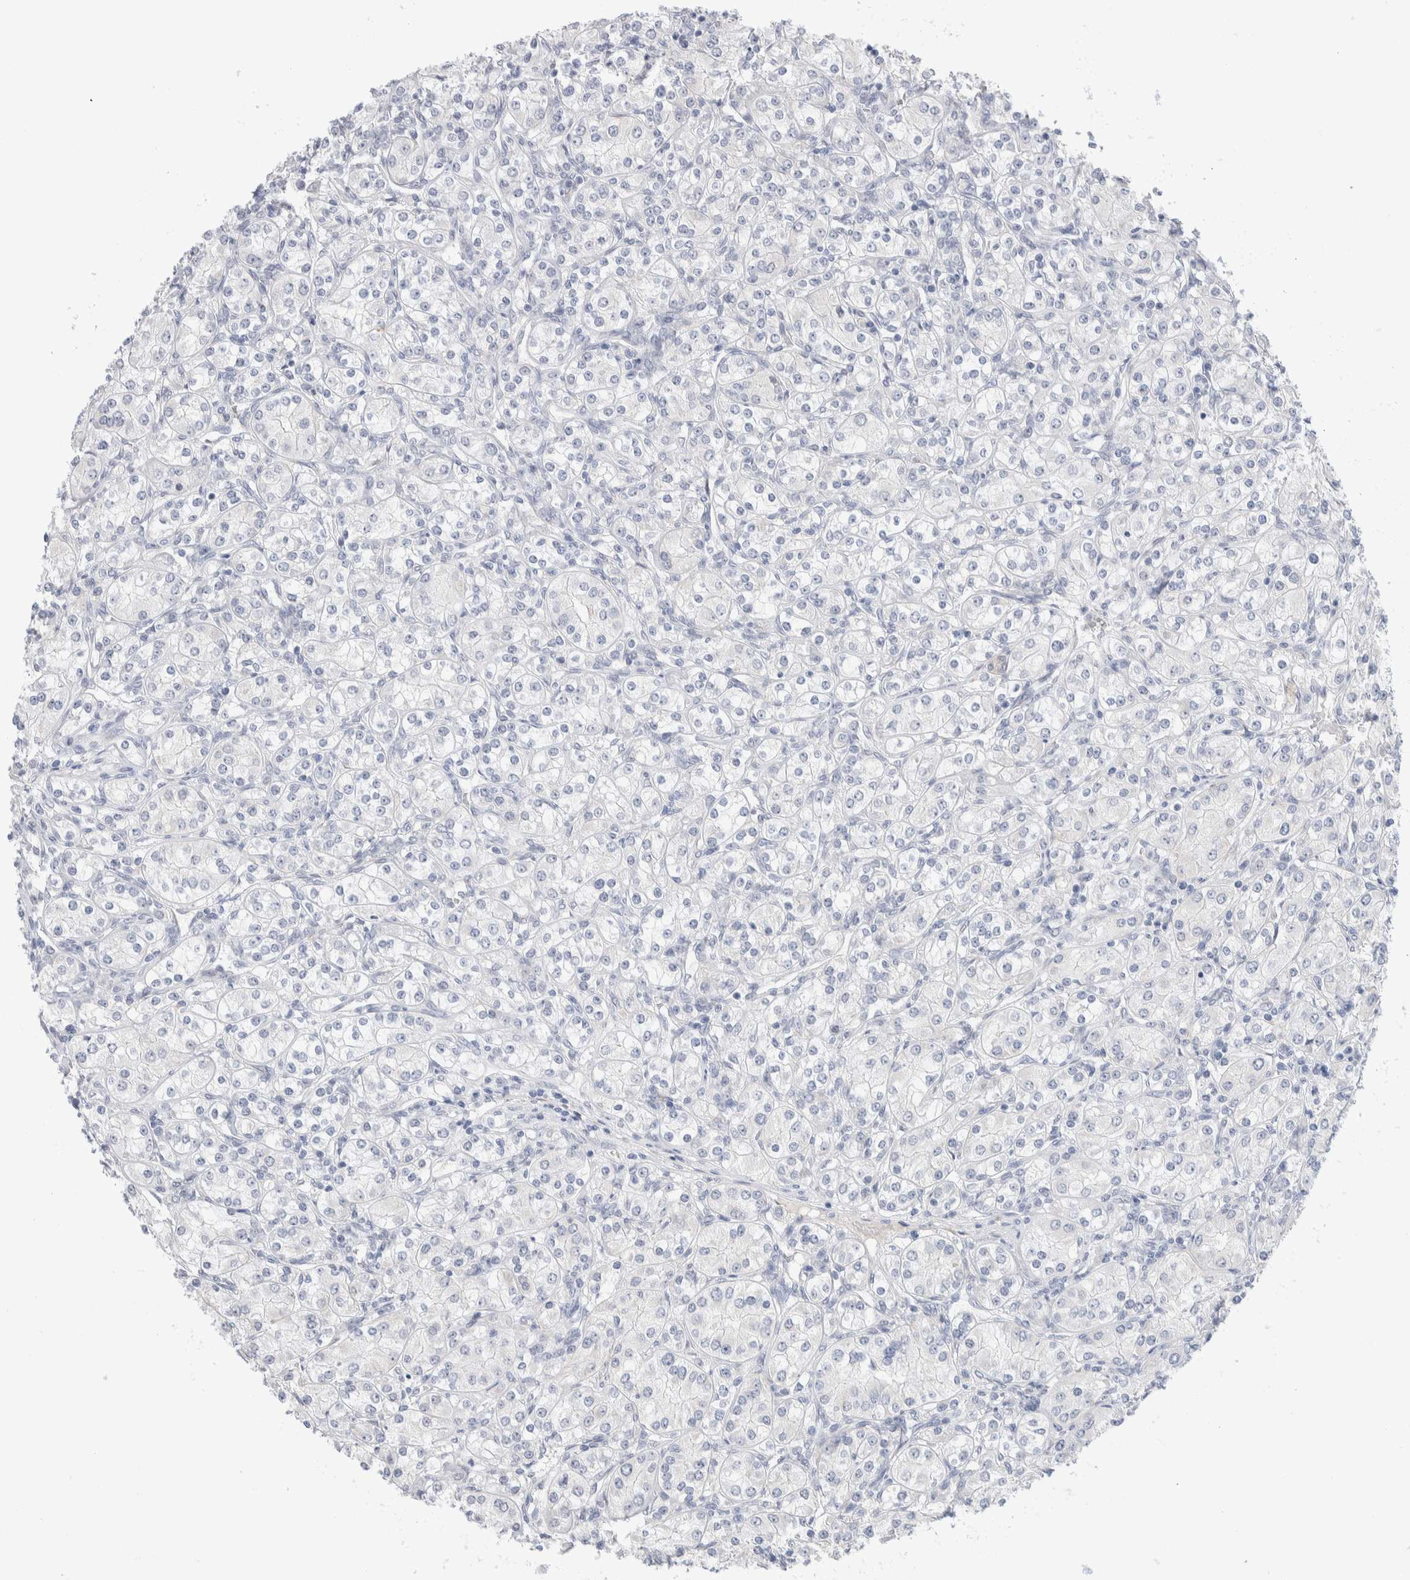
{"staining": {"intensity": "negative", "quantity": "none", "location": "none"}, "tissue": "renal cancer", "cell_type": "Tumor cells", "image_type": "cancer", "snomed": [{"axis": "morphology", "description": "Adenocarcinoma, NOS"}, {"axis": "topography", "description": "Kidney"}], "caption": "Image shows no protein staining in tumor cells of adenocarcinoma (renal) tissue.", "gene": "C1orf112", "patient": {"sex": "male", "age": 77}}